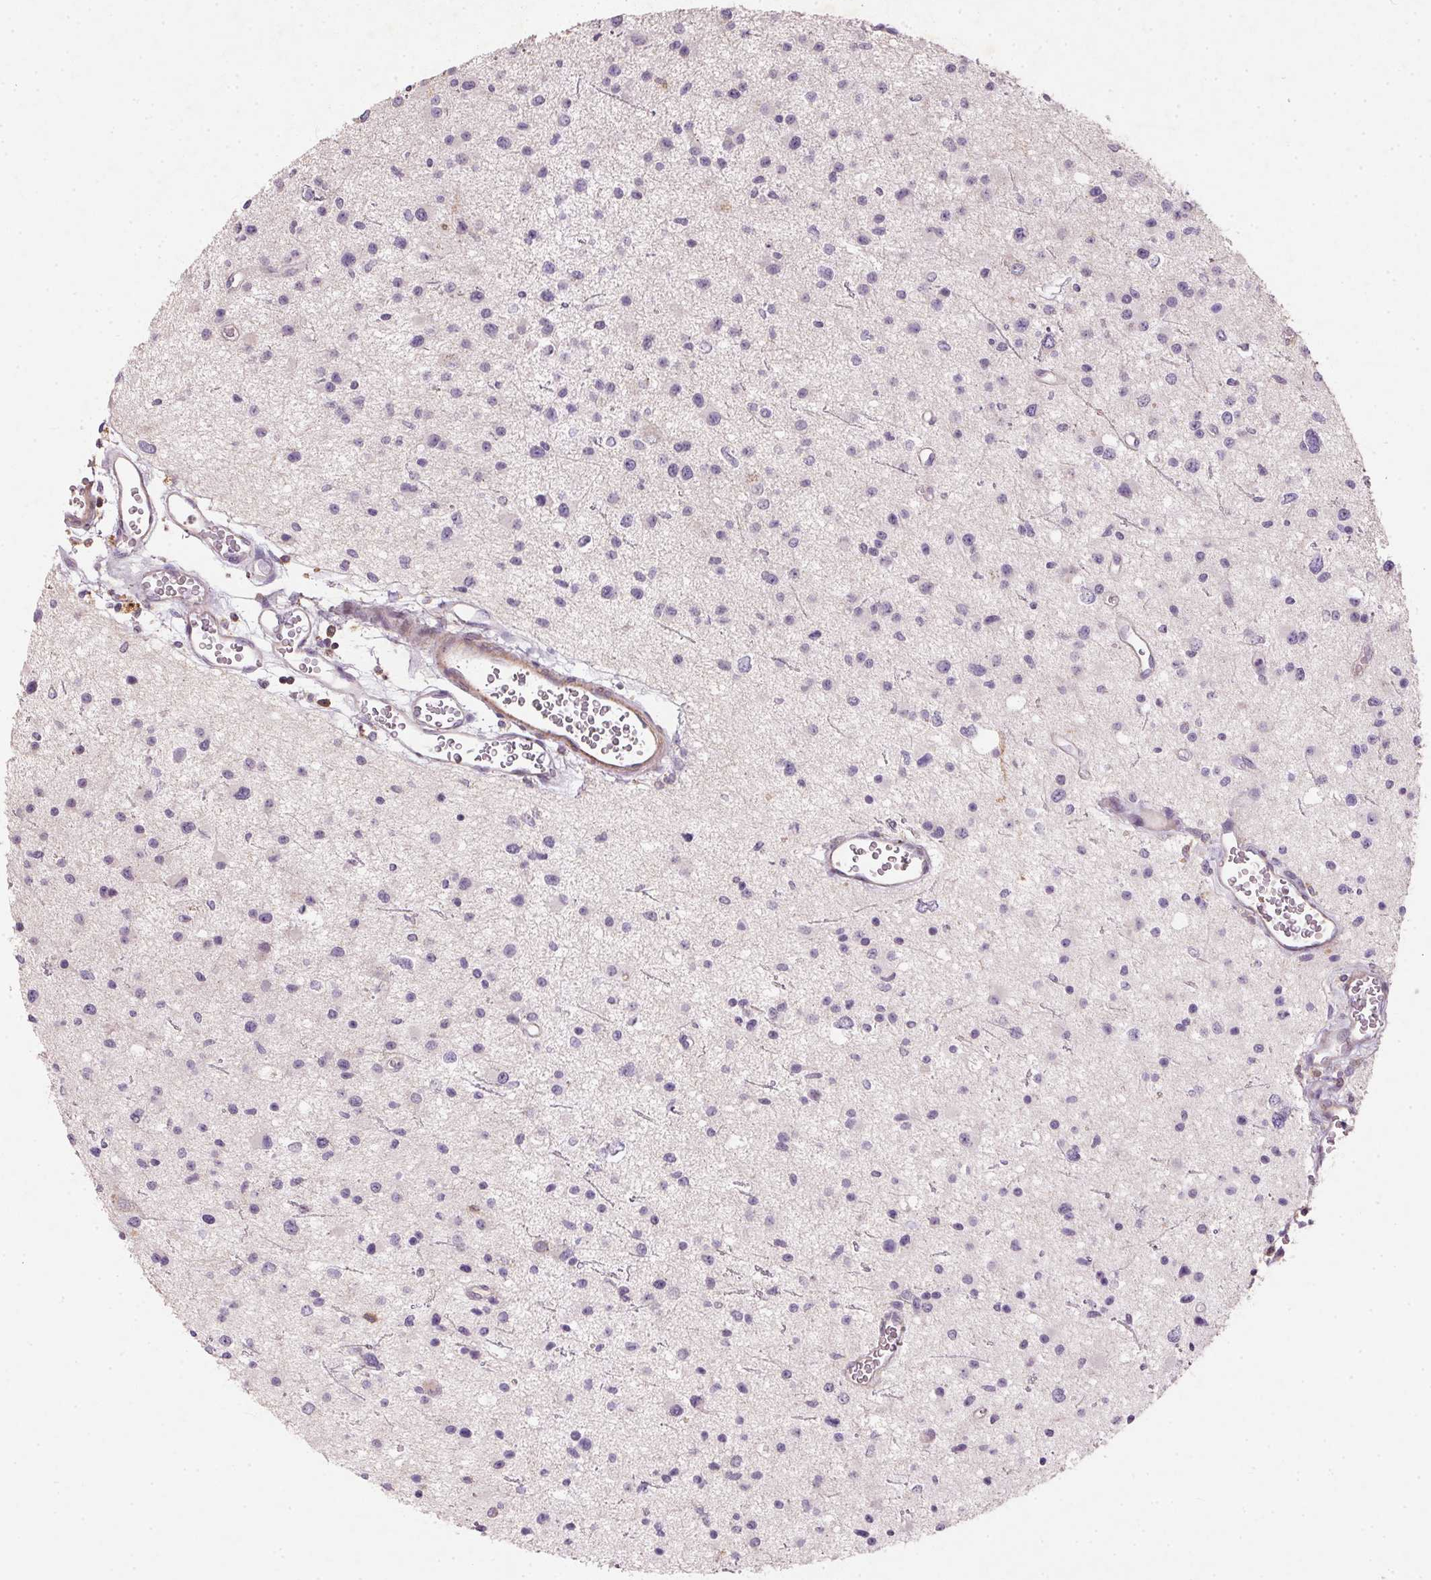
{"staining": {"intensity": "negative", "quantity": "none", "location": "none"}, "tissue": "glioma", "cell_type": "Tumor cells", "image_type": "cancer", "snomed": [{"axis": "morphology", "description": "Glioma, malignant, Low grade"}, {"axis": "topography", "description": "Brain"}], "caption": "DAB (3,3'-diaminobenzidine) immunohistochemical staining of human low-grade glioma (malignant) demonstrates no significant expression in tumor cells.", "gene": "KCNK15", "patient": {"sex": "male", "age": 43}}